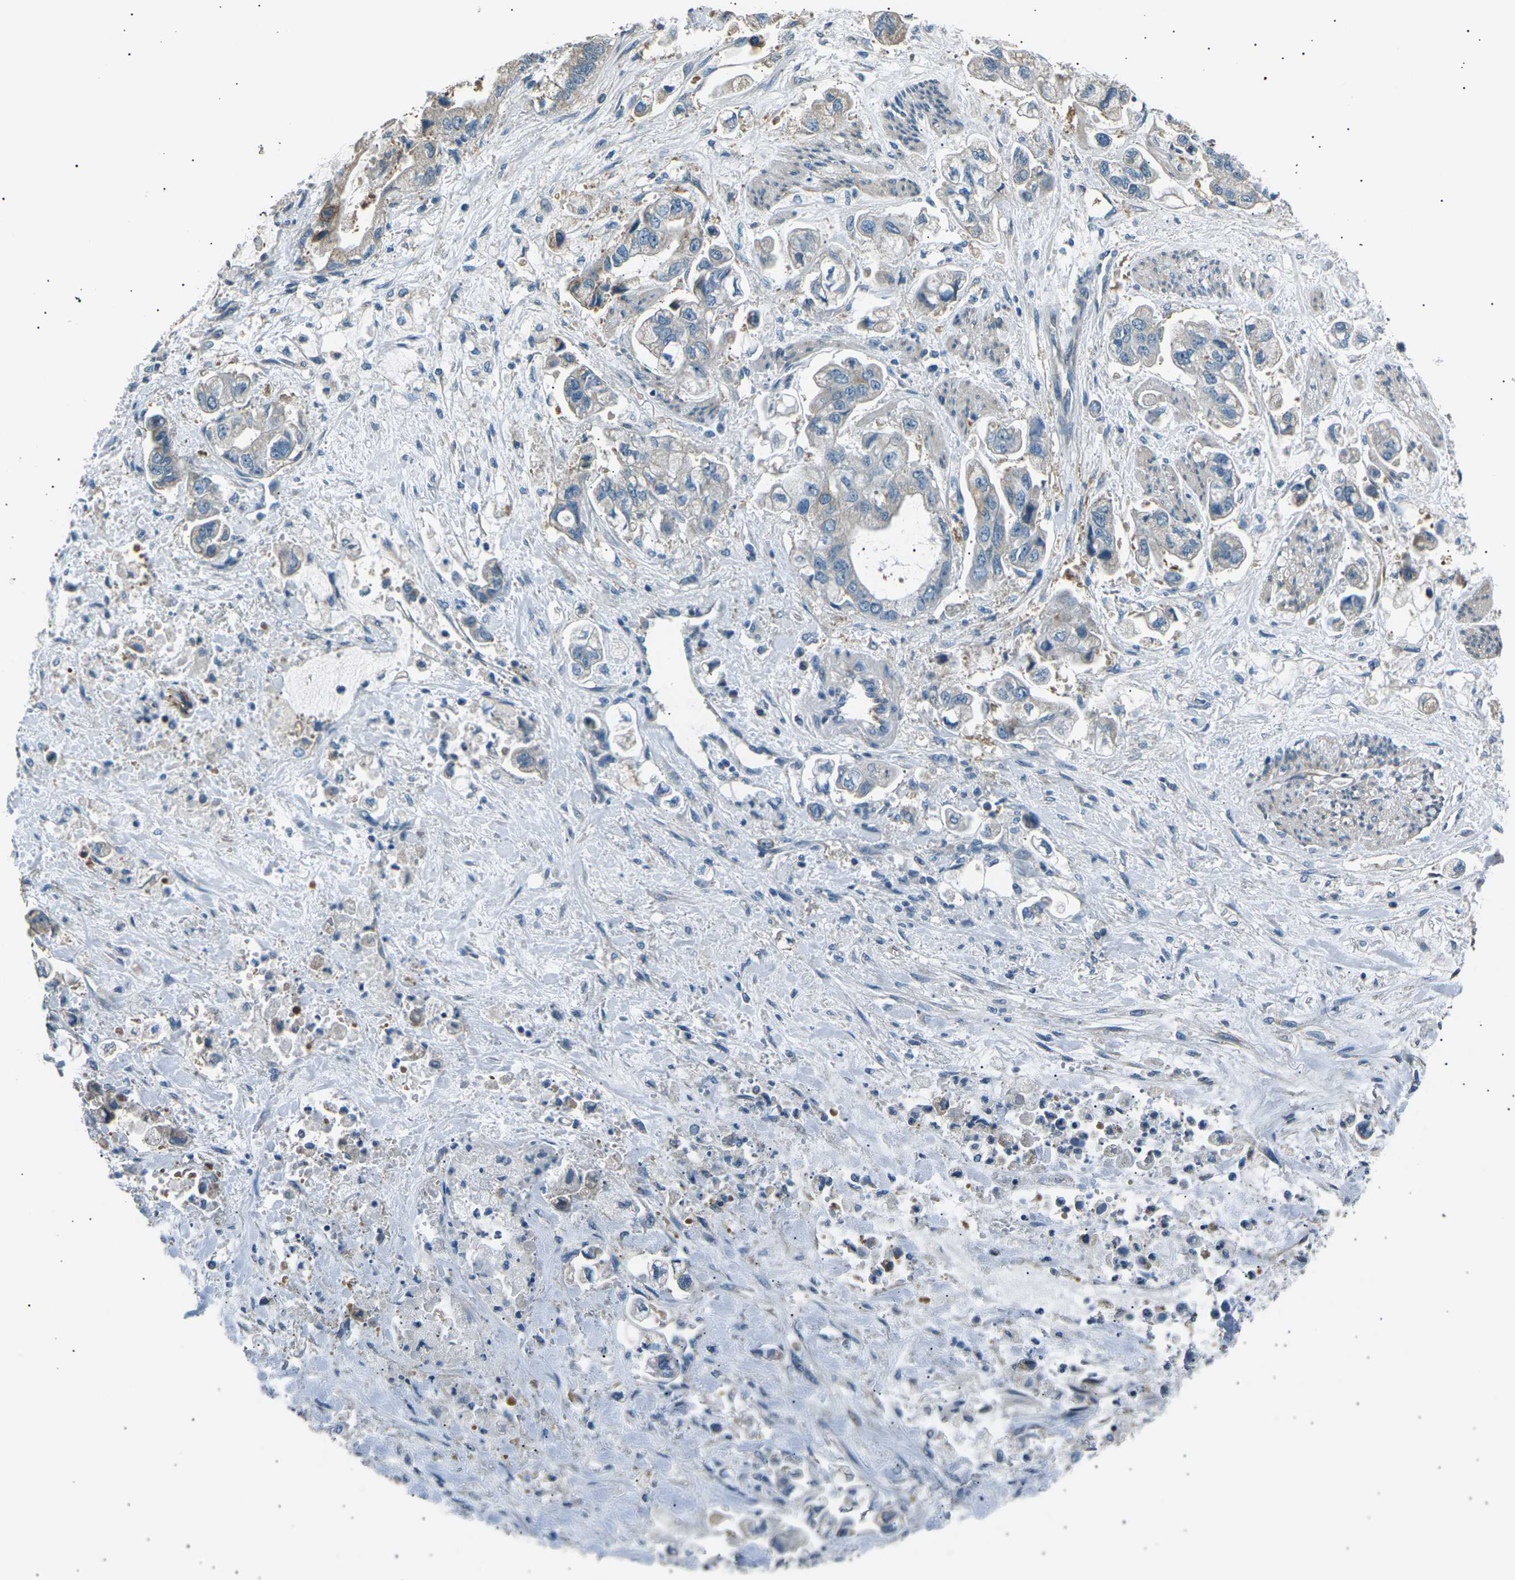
{"staining": {"intensity": "weak", "quantity": "<25%", "location": "cytoplasmic/membranous"}, "tissue": "stomach cancer", "cell_type": "Tumor cells", "image_type": "cancer", "snomed": [{"axis": "morphology", "description": "Normal tissue, NOS"}, {"axis": "morphology", "description": "Adenocarcinoma, NOS"}, {"axis": "topography", "description": "Stomach"}], "caption": "This is an immunohistochemistry (IHC) micrograph of human stomach cancer. There is no staining in tumor cells.", "gene": "SLK", "patient": {"sex": "male", "age": 62}}